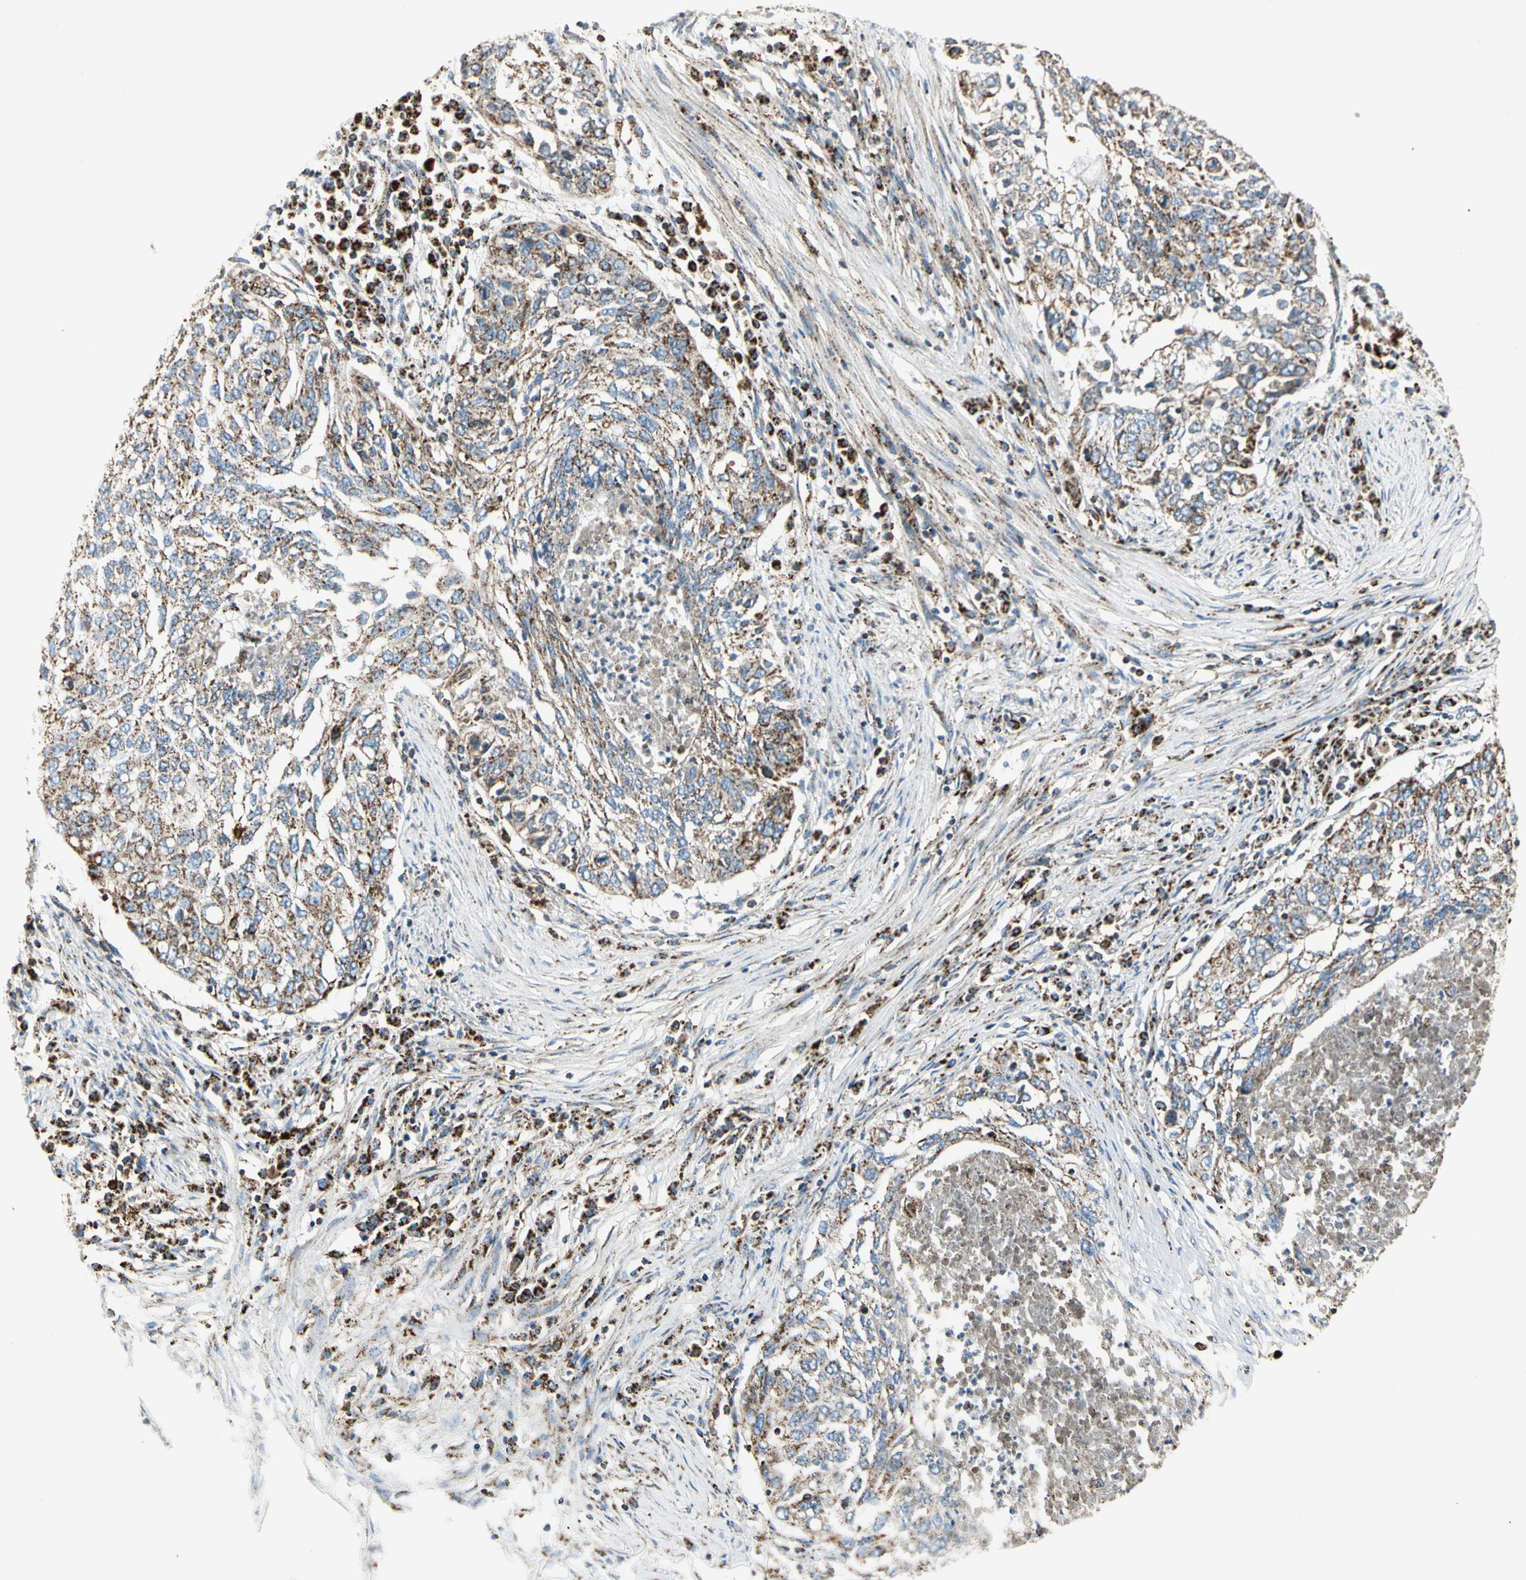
{"staining": {"intensity": "weak", "quantity": ">75%", "location": "cytoplasmic/membranous"}, "tissue": "lung cancer", "cell_type": "Tumor cells", "image_type": "cancer", "snomed": [{"axis": "morphology", "description": "Squamous cell carcinoma, NOS"}, {"axis": "topography", "description": "Lung"}], "caption": "Protein staining of lung squamous cell carcinoma tissue displays weak cytoplasmic/membranous expression in approximately >75% of tumor cells. (DAB (3,3'-diaminobenzidine) IHC with brightfield microscopy, high magnification).", "gene": "ME2", "patient": {"sex": "female", "age": 63}}